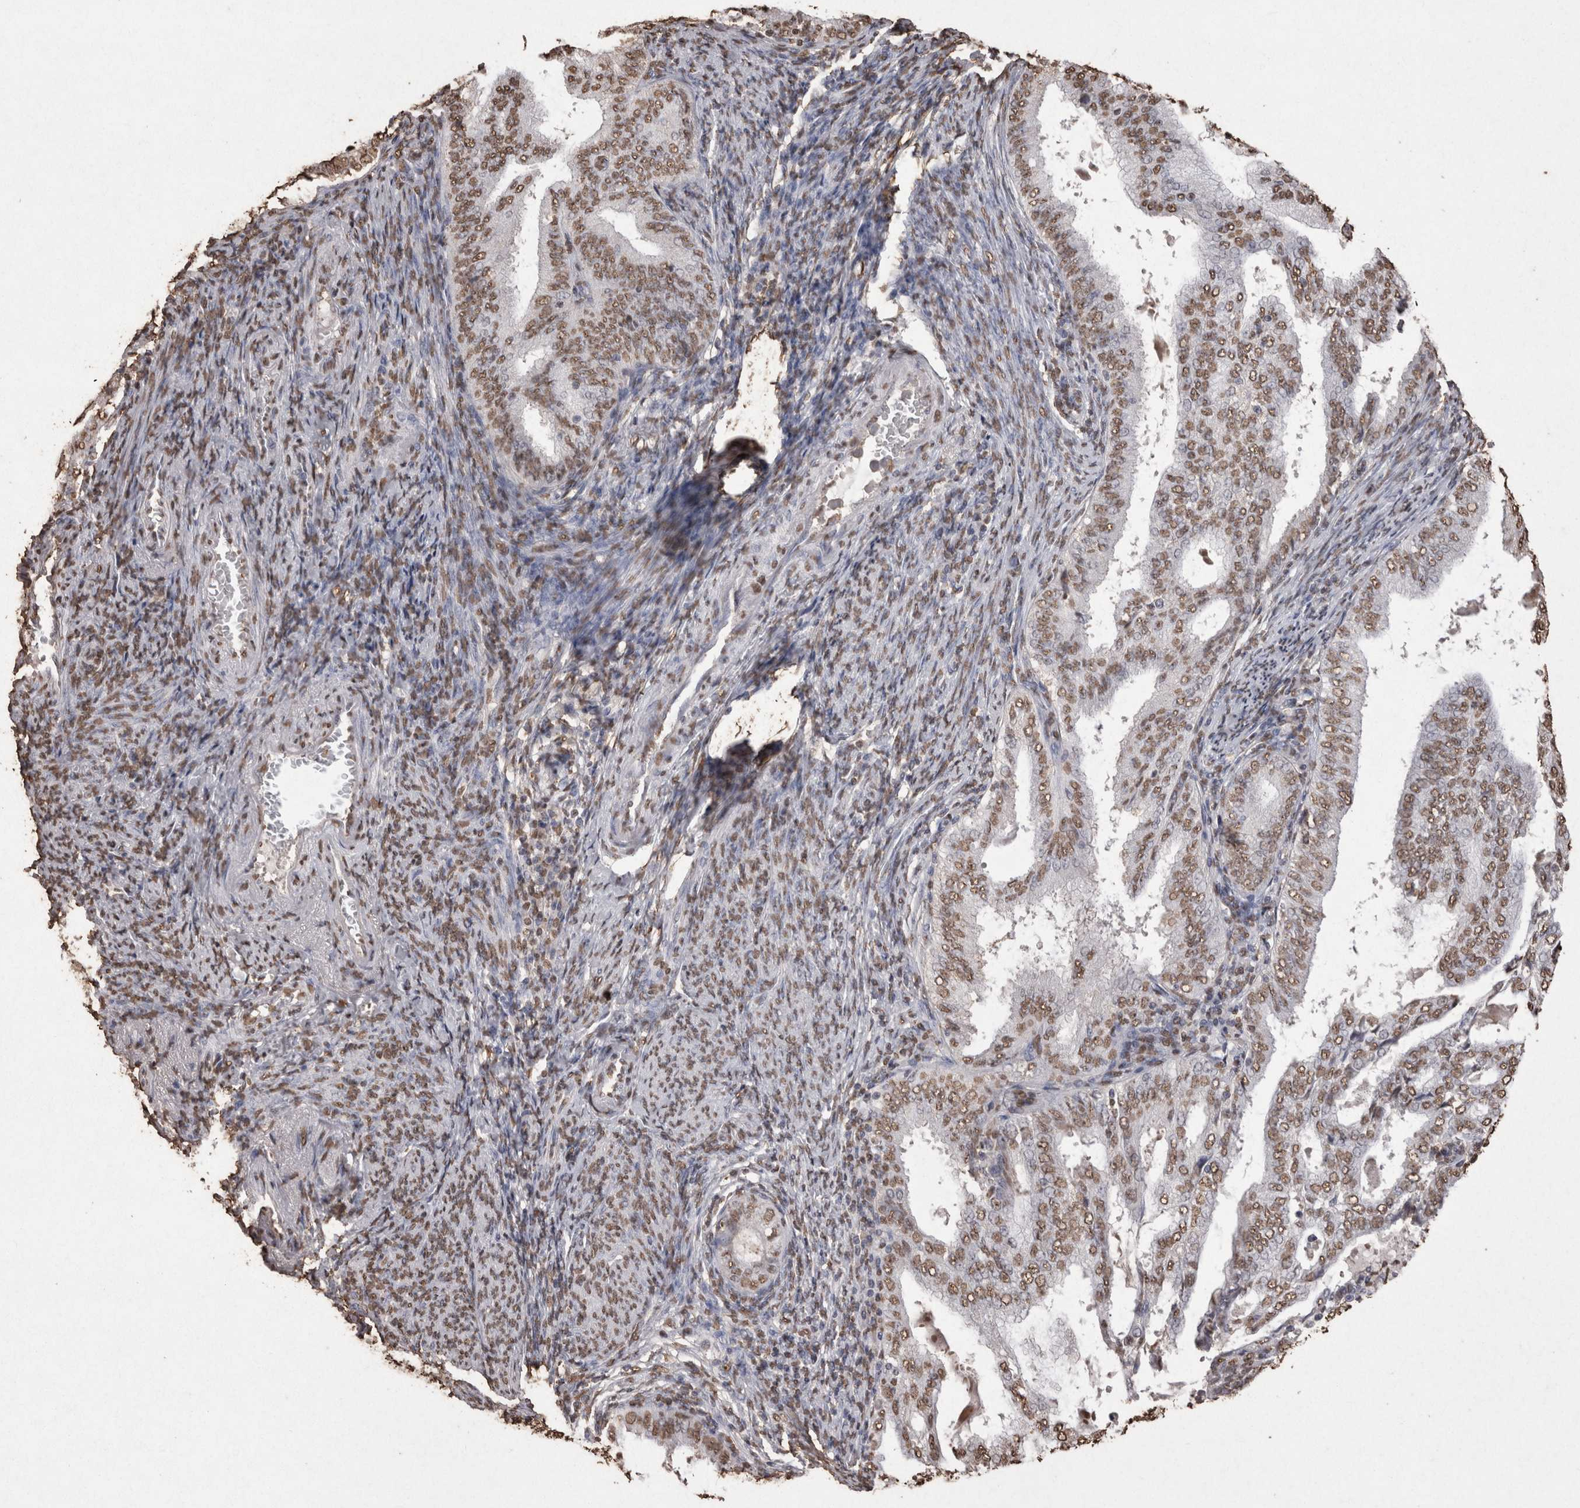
{"staining": {"intensity": "moderate", "quantity": ">75%", "location": "nuclear"}, "tissue": "endometrial cancer", "cell_type": "Tumor cells", "image_type": "cancer", "snomed": [{"axis": "morphology", "description": "Adenocarcinoma, NOS"}, {"axis": "topography", "description": "Endometrium"}], "caption": "Endometrial adenocarcinoma was stained to show a protein in brown. There is medium levels of moderate nuclear staining in approximately >75% of tumor cells. The staining is performed using DAB brown chromogen to label protein expression. The nuclei are counter-stained blue using hematoxylin.", "gene": "POU5F1", "patient": {"sex": "female", "age": 58}}